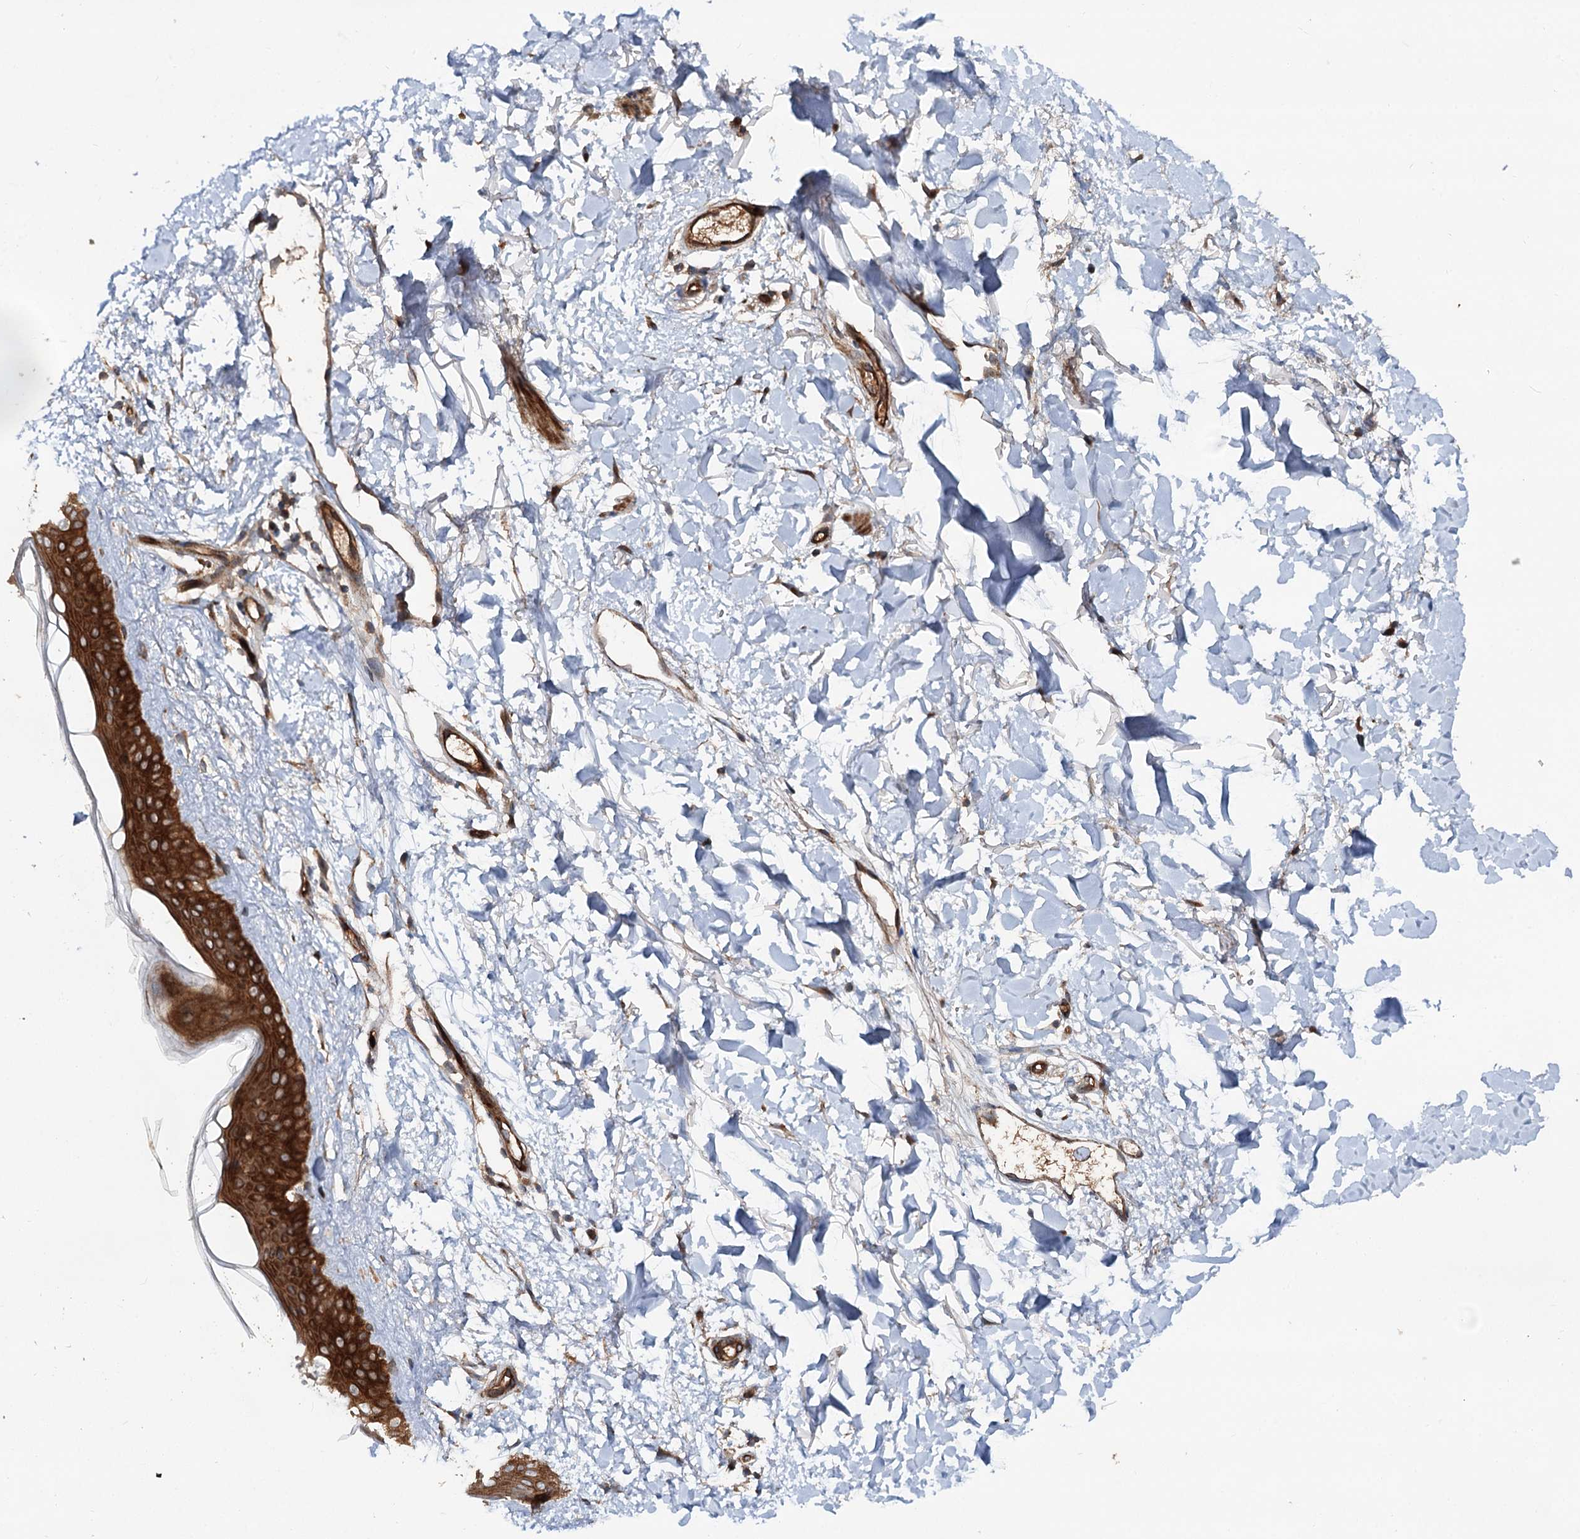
{"staining": {"intensity": "moderate", "quantity": ">75%", "location": "cytoplasmic/membranous"}, "tissue": "skin", "cell_type": "Fibroblasts", "image_type": "normal", "snomed": [{"axis": "morphology", "description": "Normal tissue, NOS"}, {"axis": "topography", "description": "Skin"}], "caption": "Moderate cytoplasmic/membranous staining is appreciated in about >75% of fibroblasts in normal skin. (brown staining indicates protein expression, while blue staining denotes nuclei).", "gene": "ADGRG4", "patient": {"sex": "female", "age": 58}}